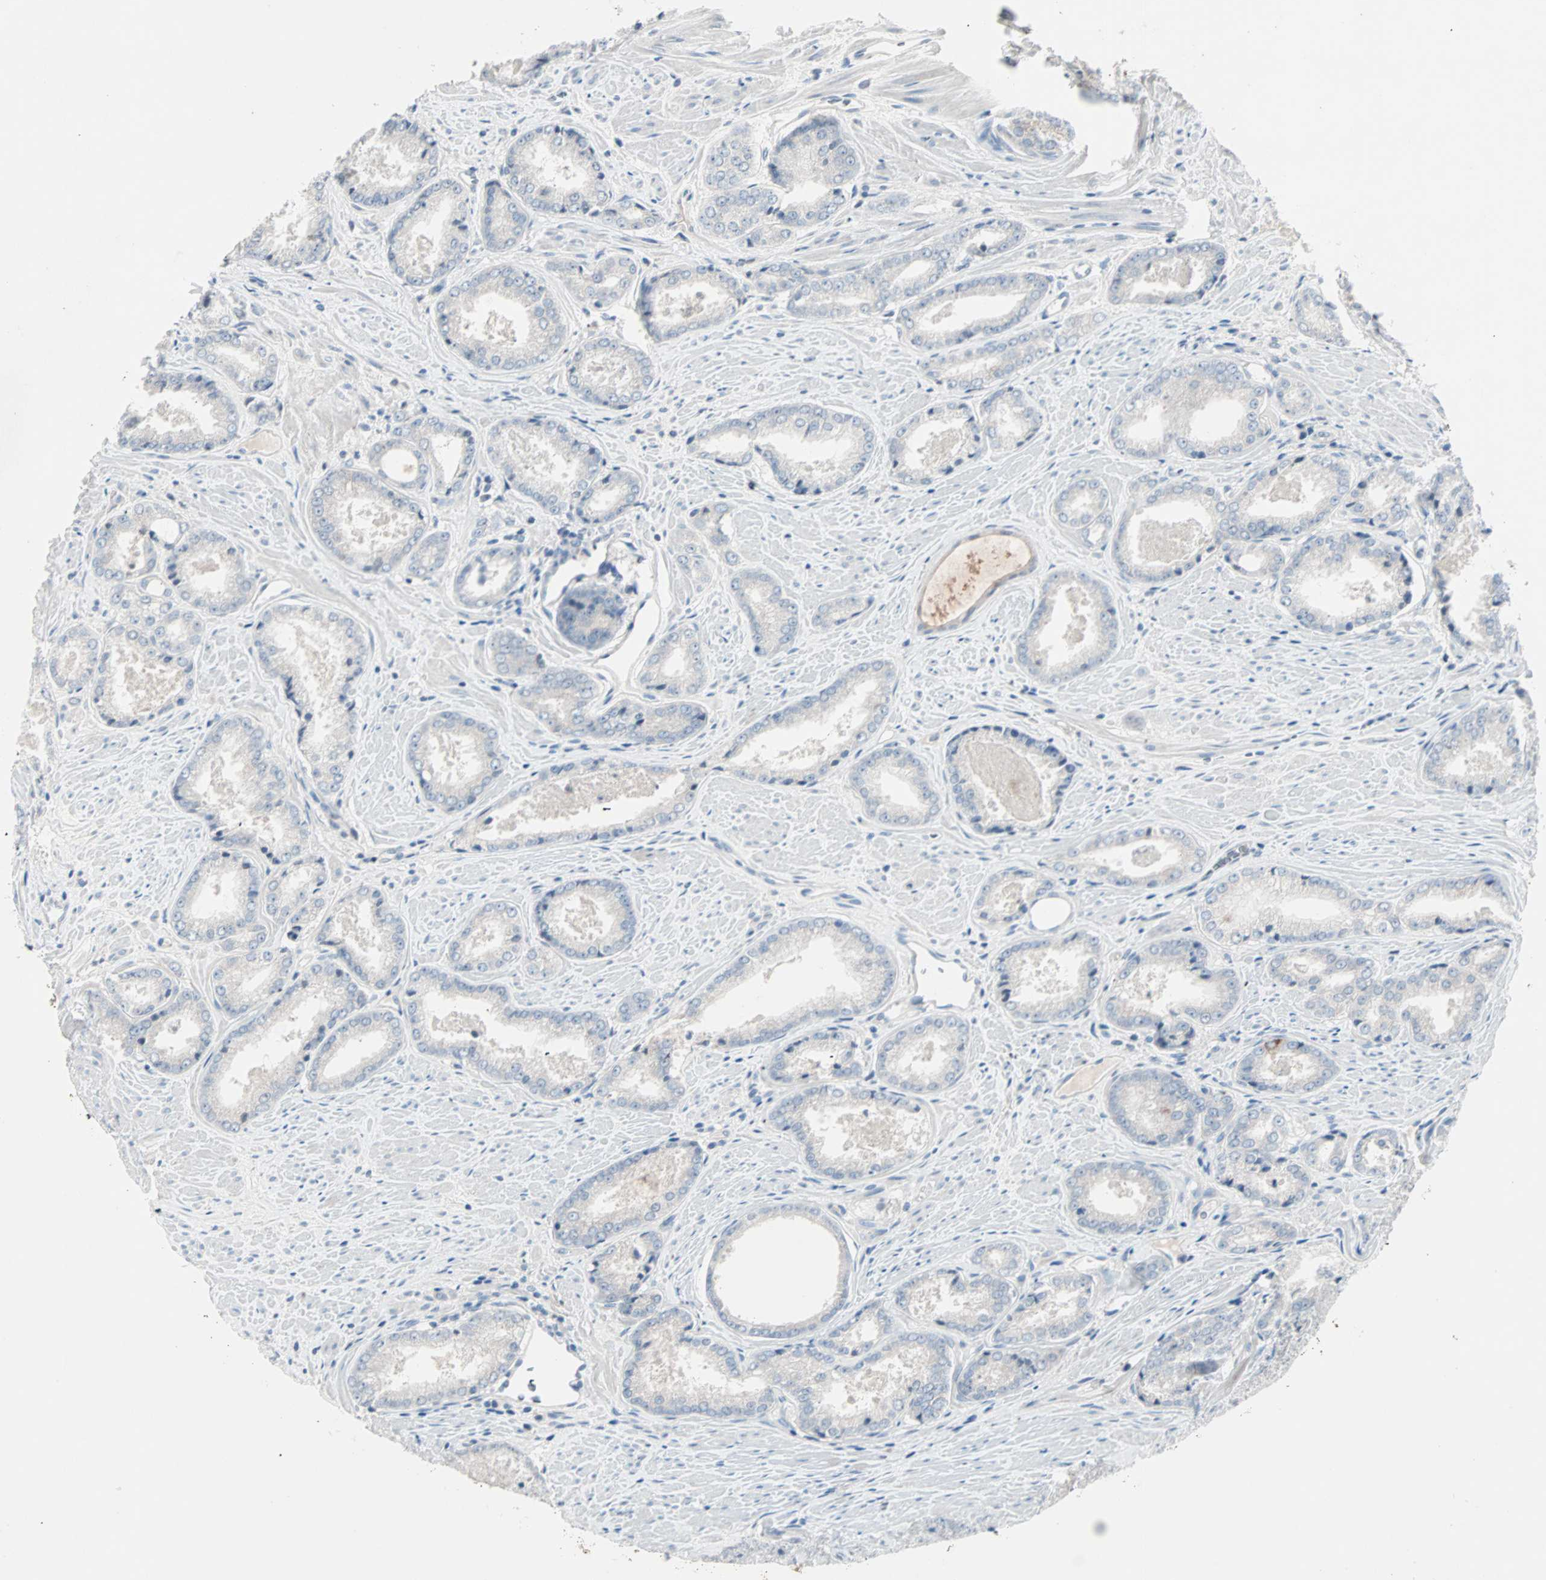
{"staining": {"intensity": "strong", "quantity": "<25%", "location": "cytoplasmic/membranous"}, "tissue": "prostate cancer", "cell_type": "Tumor cells", "image_type": "cancer", "snomed": [{"axis": "morphology", "description": "Adenocarcinoma, Low grade"}, {"axis": "topography", "description": "Prostate"}], "caption": "Immunohistochemistry (IHC) of human prostate cancer exhibits medium levels of strong cytoplasmic/membranous staining in about <25% of tumor cells.", "gene": "NEFH", "patient": {"sex": "male", "age": 64}}